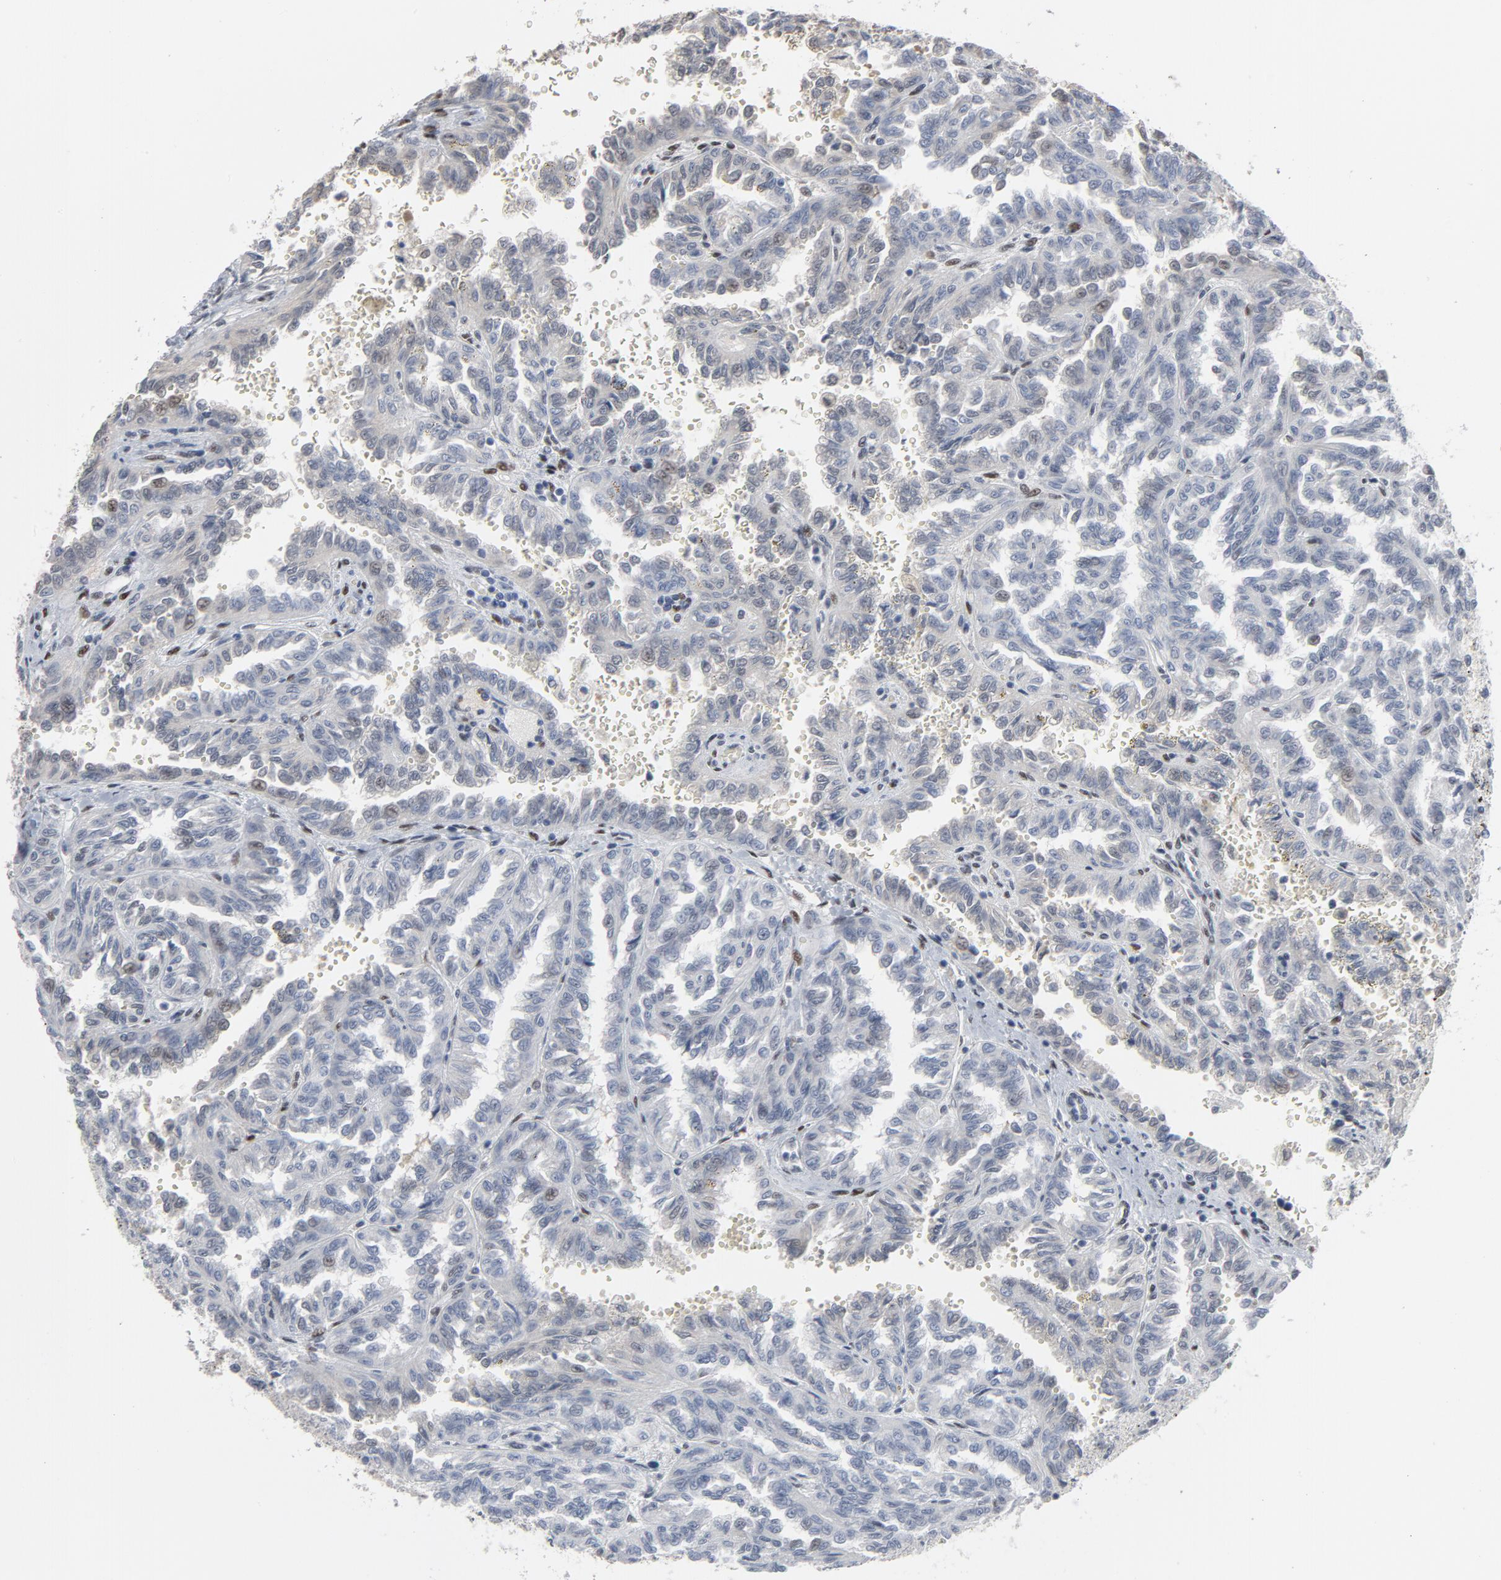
{"staining": {"intensity": "negative", "quantity": "none", "location": "none"}, "tissue": "renal cancer", "cell_type": "Tumor cells", "image_type": "cancer", "snomed": [{"axis": "morphology", "description": "Inflammation, NOS"}, {"axis": "morphology", "description": "Adenocarcinoma, NOS"}, {"axis": "topography", "description": "Kidney"}], "caption": "A histopathology image of renal cancer (adenocarcinoma) stained for a protein displays no brown staining in tumor cells. The staining was performed using DAB (3,3'-diaminobenzidine) to visualize the protein expression in brown, while the nuclei were stained in blue with hematoxylin (Magnification: 20x).", "gene": "ATF7", "patient": {"sex": "male", "age": 68}}